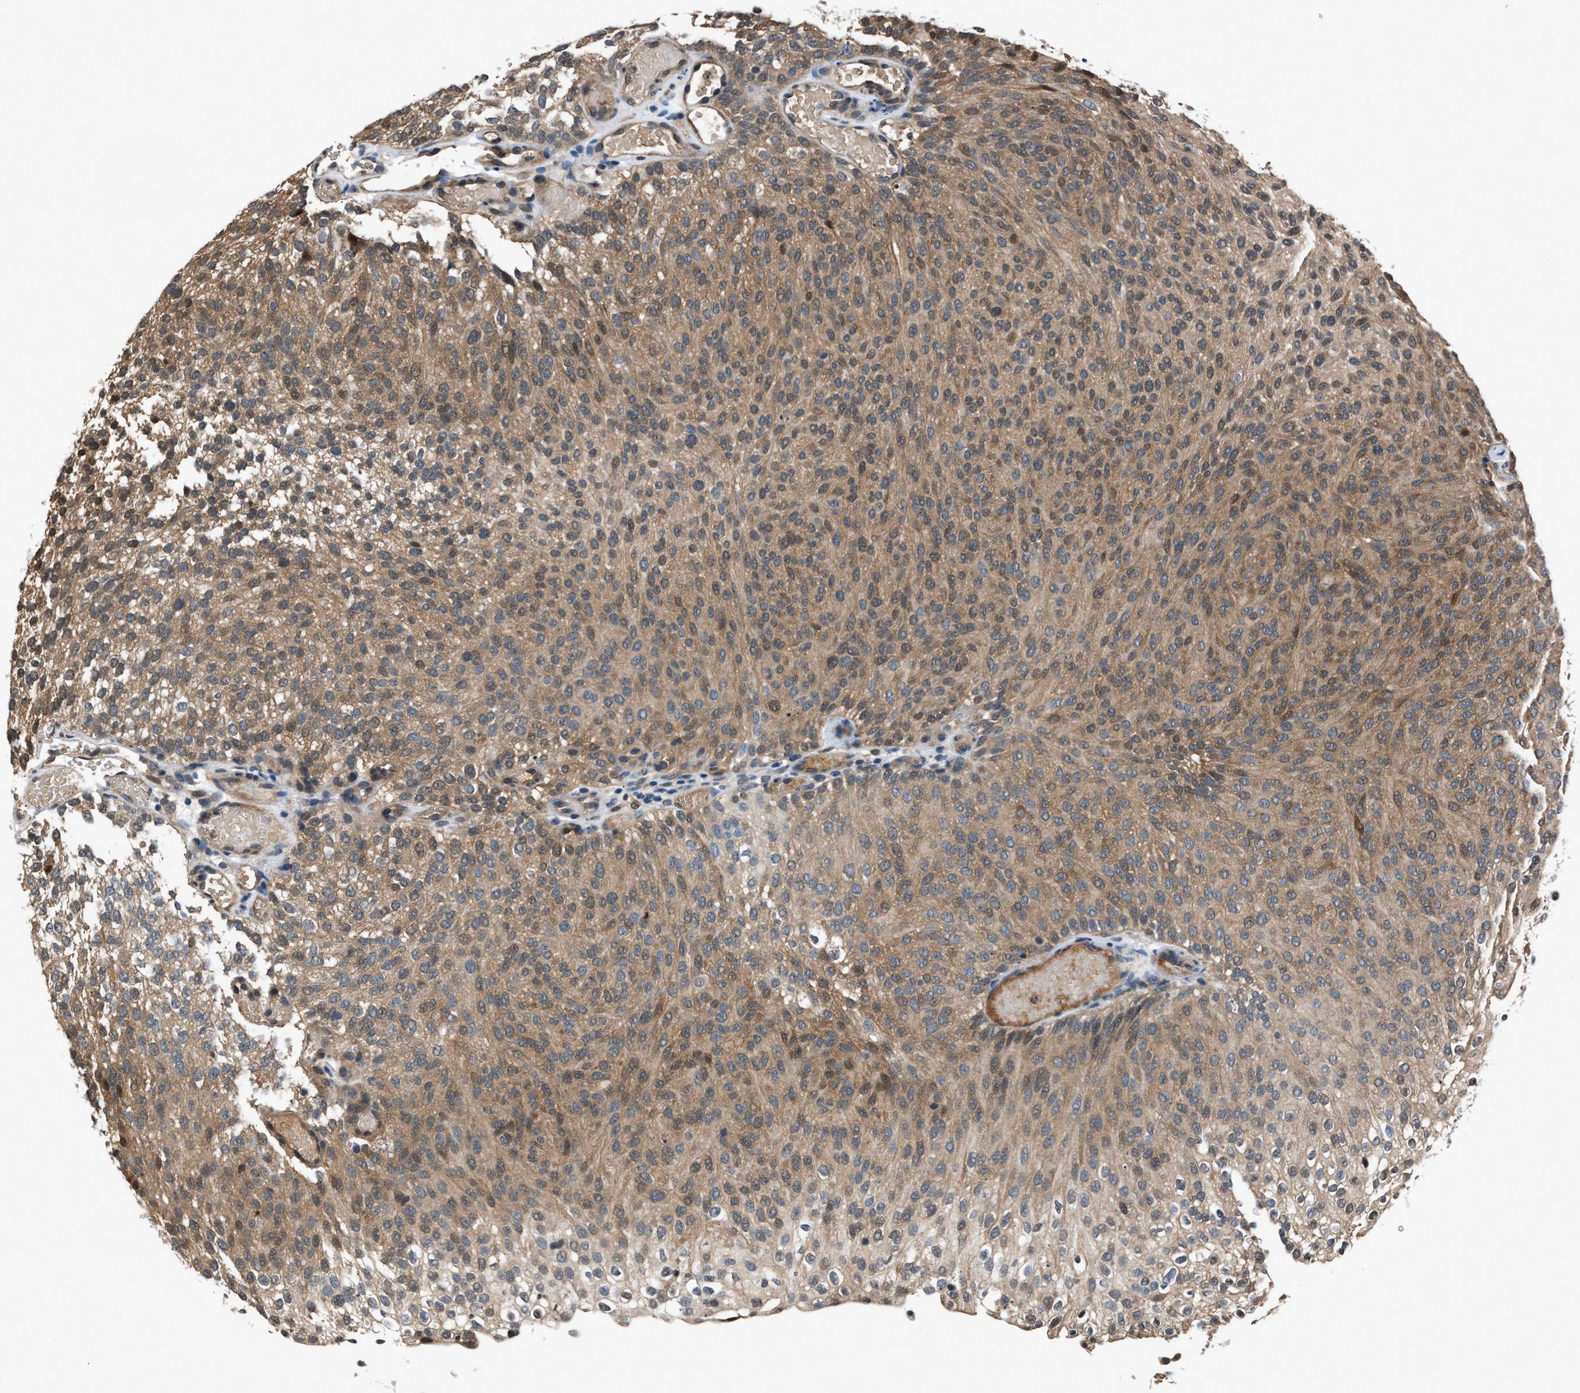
{"staining": {"intensity": "weak", "quantity": ">75%", "location": "cytoplasmic/membranous"}, "tissue": "urothelial cancer", "cell_type": "Tumor cells", "image_type": "cancer", "snomed": [{"axis": "morphology", "description": "Urothelial carcinoma, Low grade"}, {"axis": "topography", "description": "Urinary bladder"}], "caption": "Urothelial cancer stained with DAB IHC exhibits low levels of weak cytoplasmic/membranous positivity in about >75% of tumor cells. (brown staining indicates protein expression, while blue staining denotes nuclei).", "gene": "TP53I3", "patient": {"sex": "male", "age": 78}}